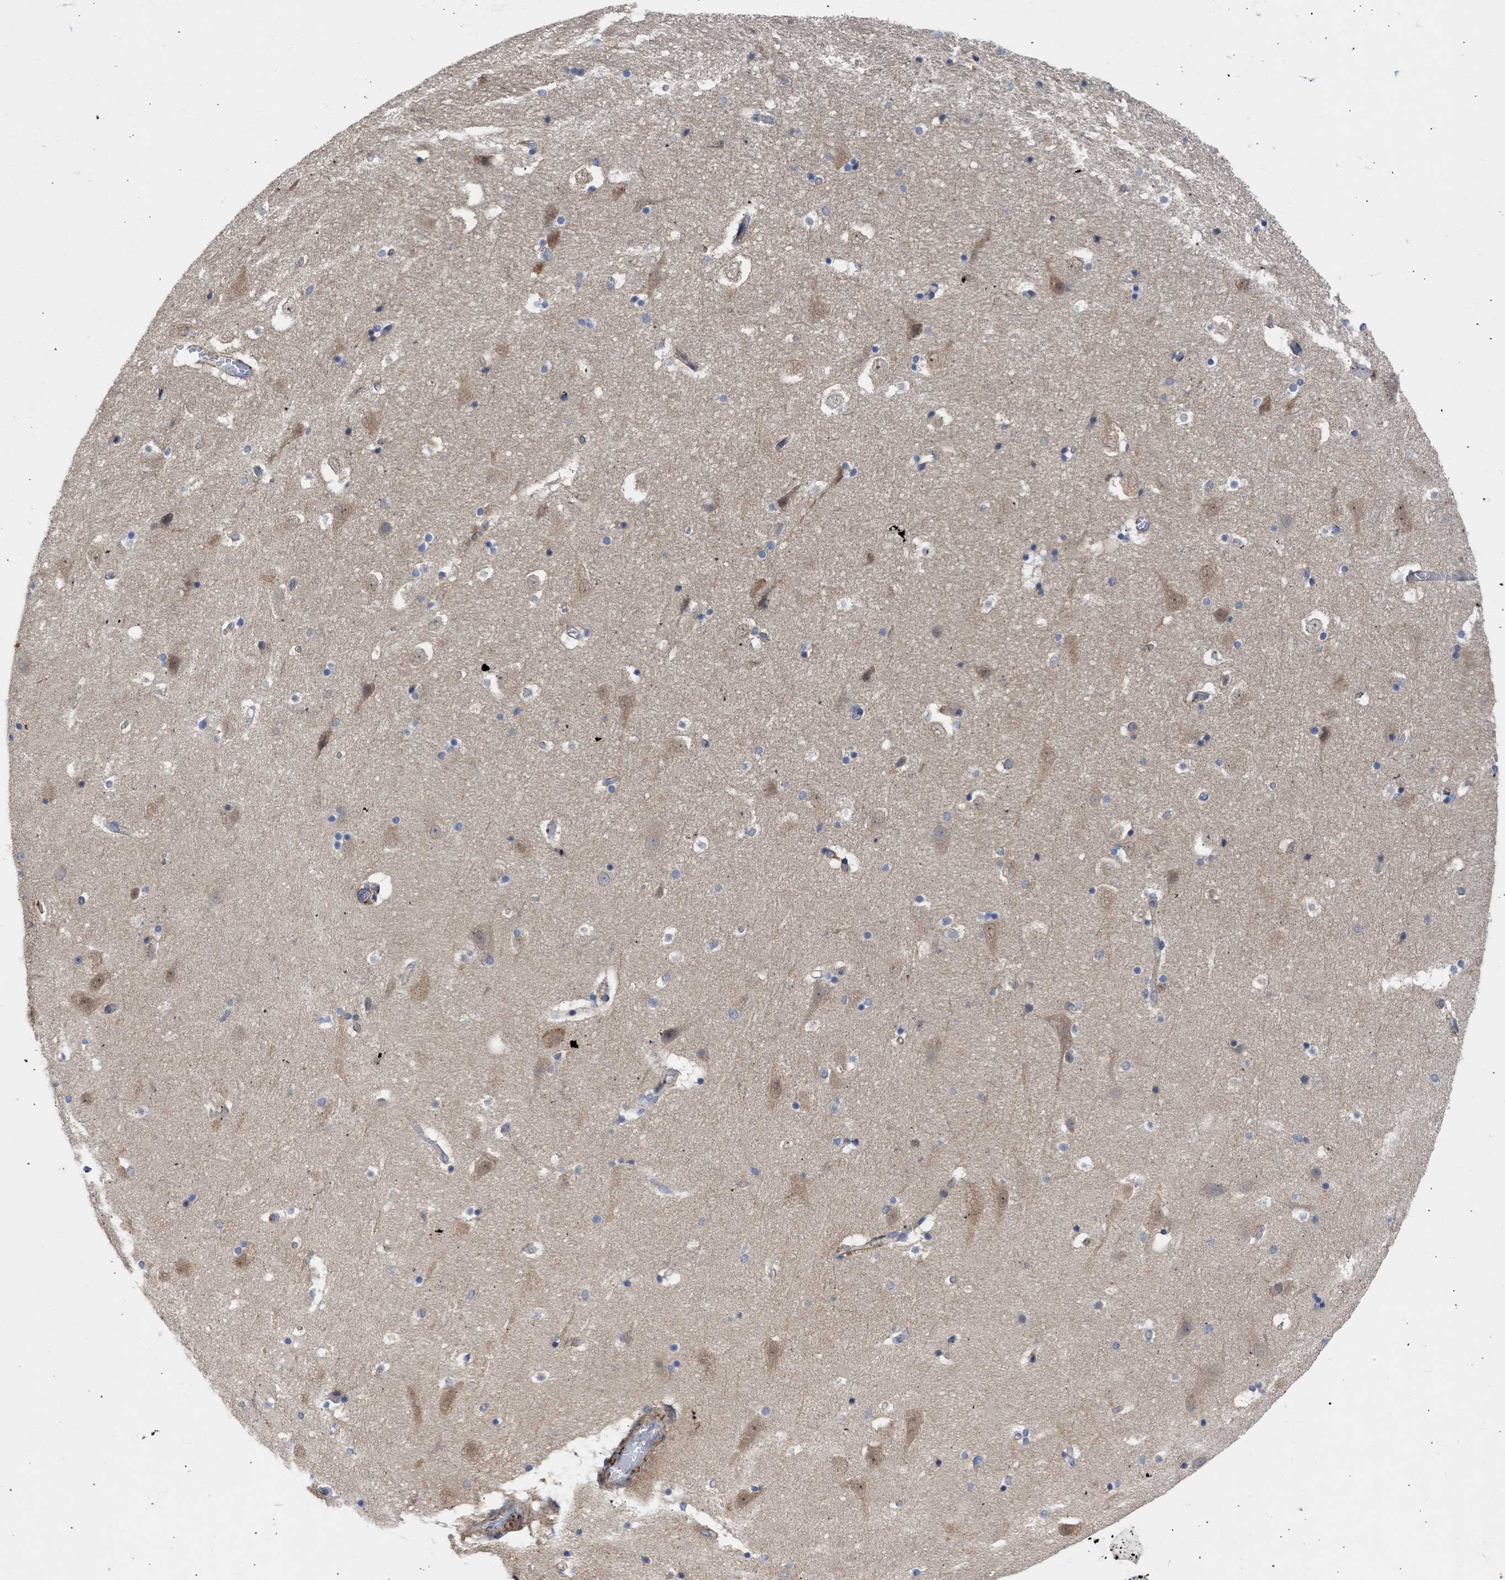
{"staining": {"intensity": "weak", "quantity": "<25%", "location": "cytoplasmic/membranous"}, "tissue": "hippocampus", "cell_type": "Glial cells", "image_type": "normal", "snomed": [{"axis": "morphology", "description": "Normal tissue, NOS"}, {"axis": "topography", "description": "Hippocampus"}], "caption": "An IHC image of benign hippocampus is shown. There is no staining in glial cells of hippocampus.", "gene": "ARHGEF4", "patient": {"sex": "male", "age": 45}}